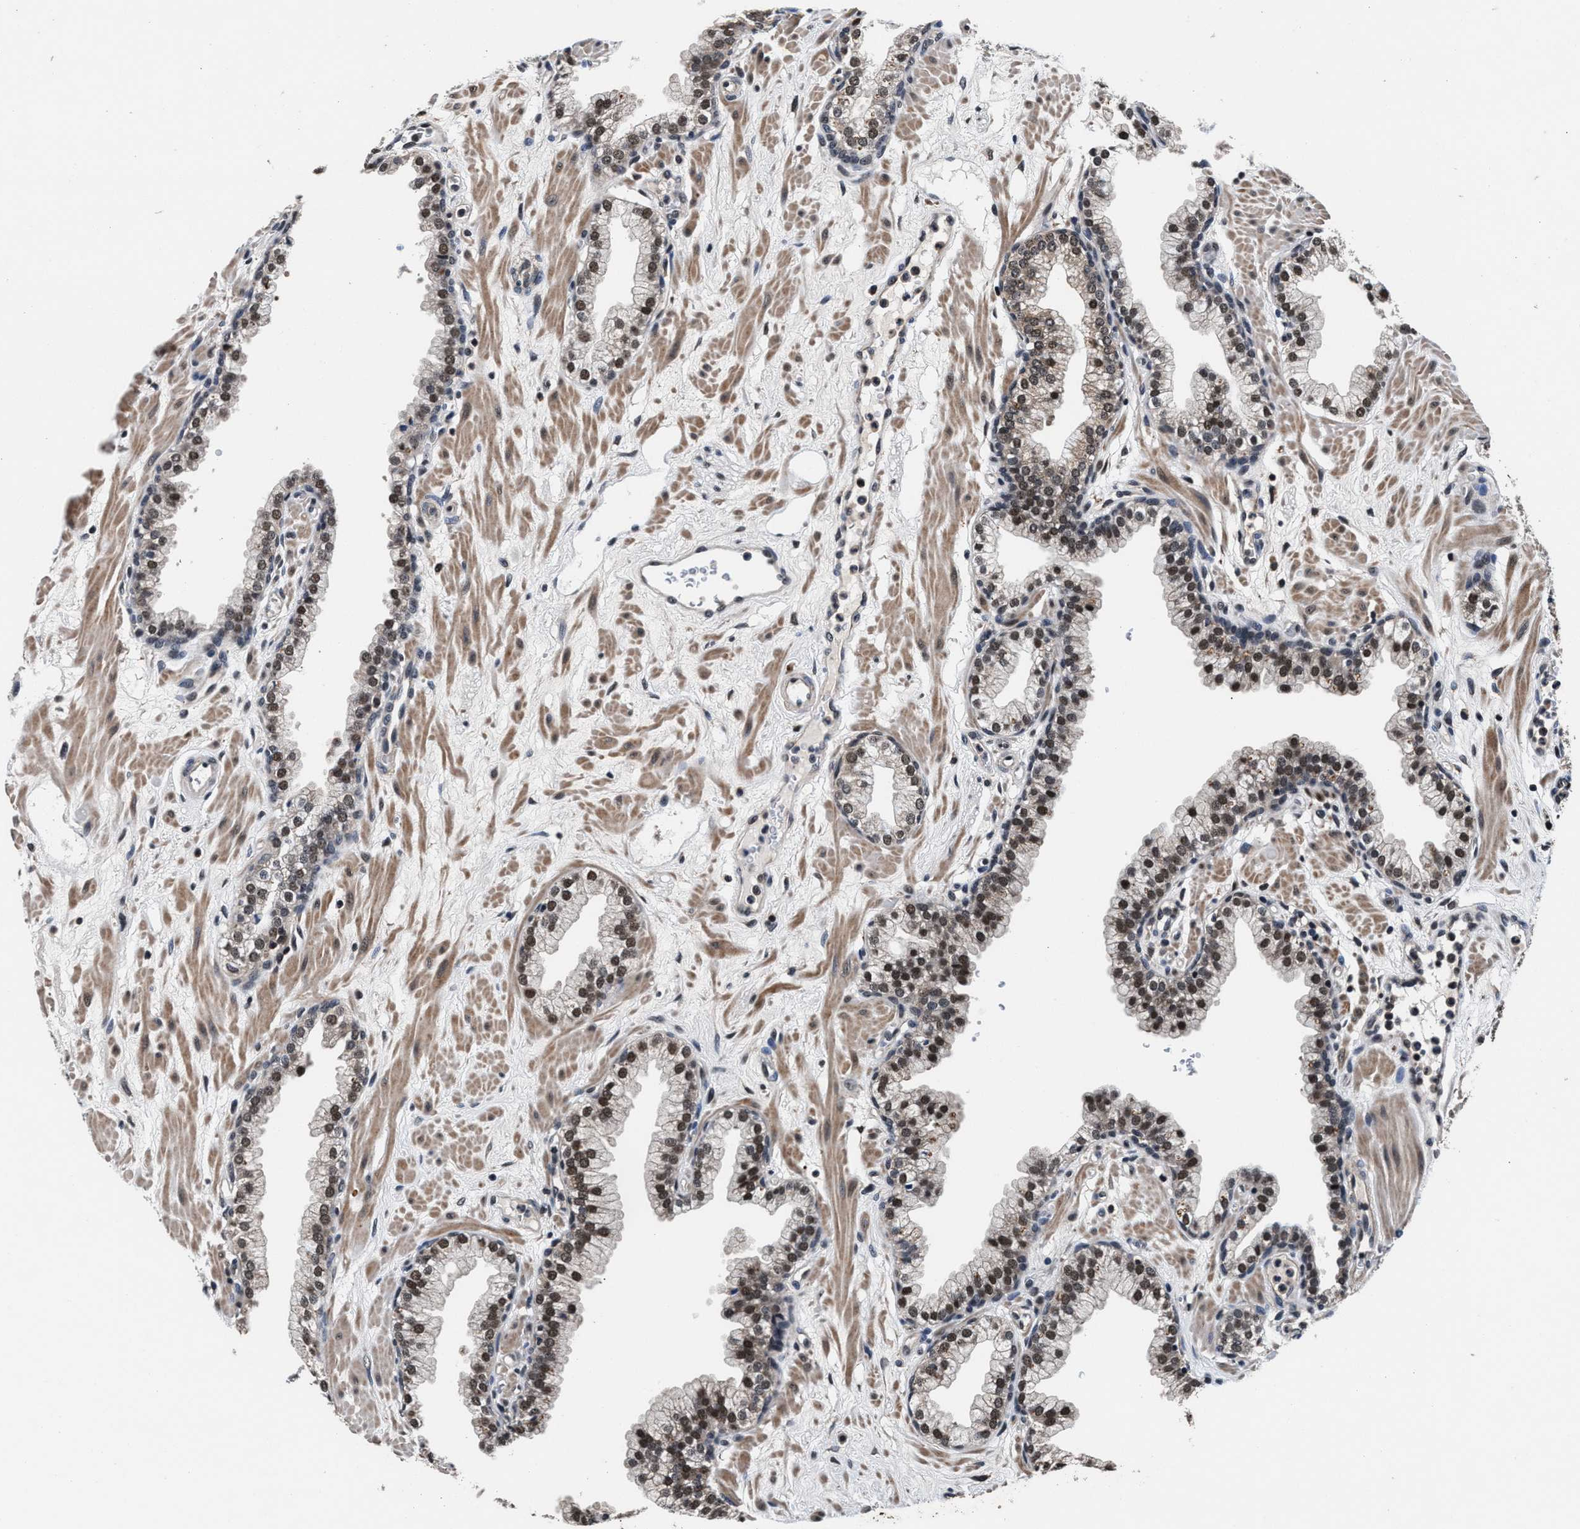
{"staining": {"intensity": "moderate", "quantity": "25%-75%", "location": "nuclear"}, "tissue": "prostate", "cell_type": "Glandular cells", "image_type": "normal", "snomed": [{"axis": "morphology", "description": "Normal tissue, NOS"}, {"axis": "morphology", "description": "Urothelial carcinoma, Low grade"}, {"axis": "topography", "description": "Urinary bladder"}, {"axis": "topography", "description": "Prostate"}], "caption": "Prostate stained with a brown dye exhibits moderate nuclear positive staining in approximately 25%-75% of glandular cells.", "gene": "USP16", "patient": {"sex": "male", "age": 60}}